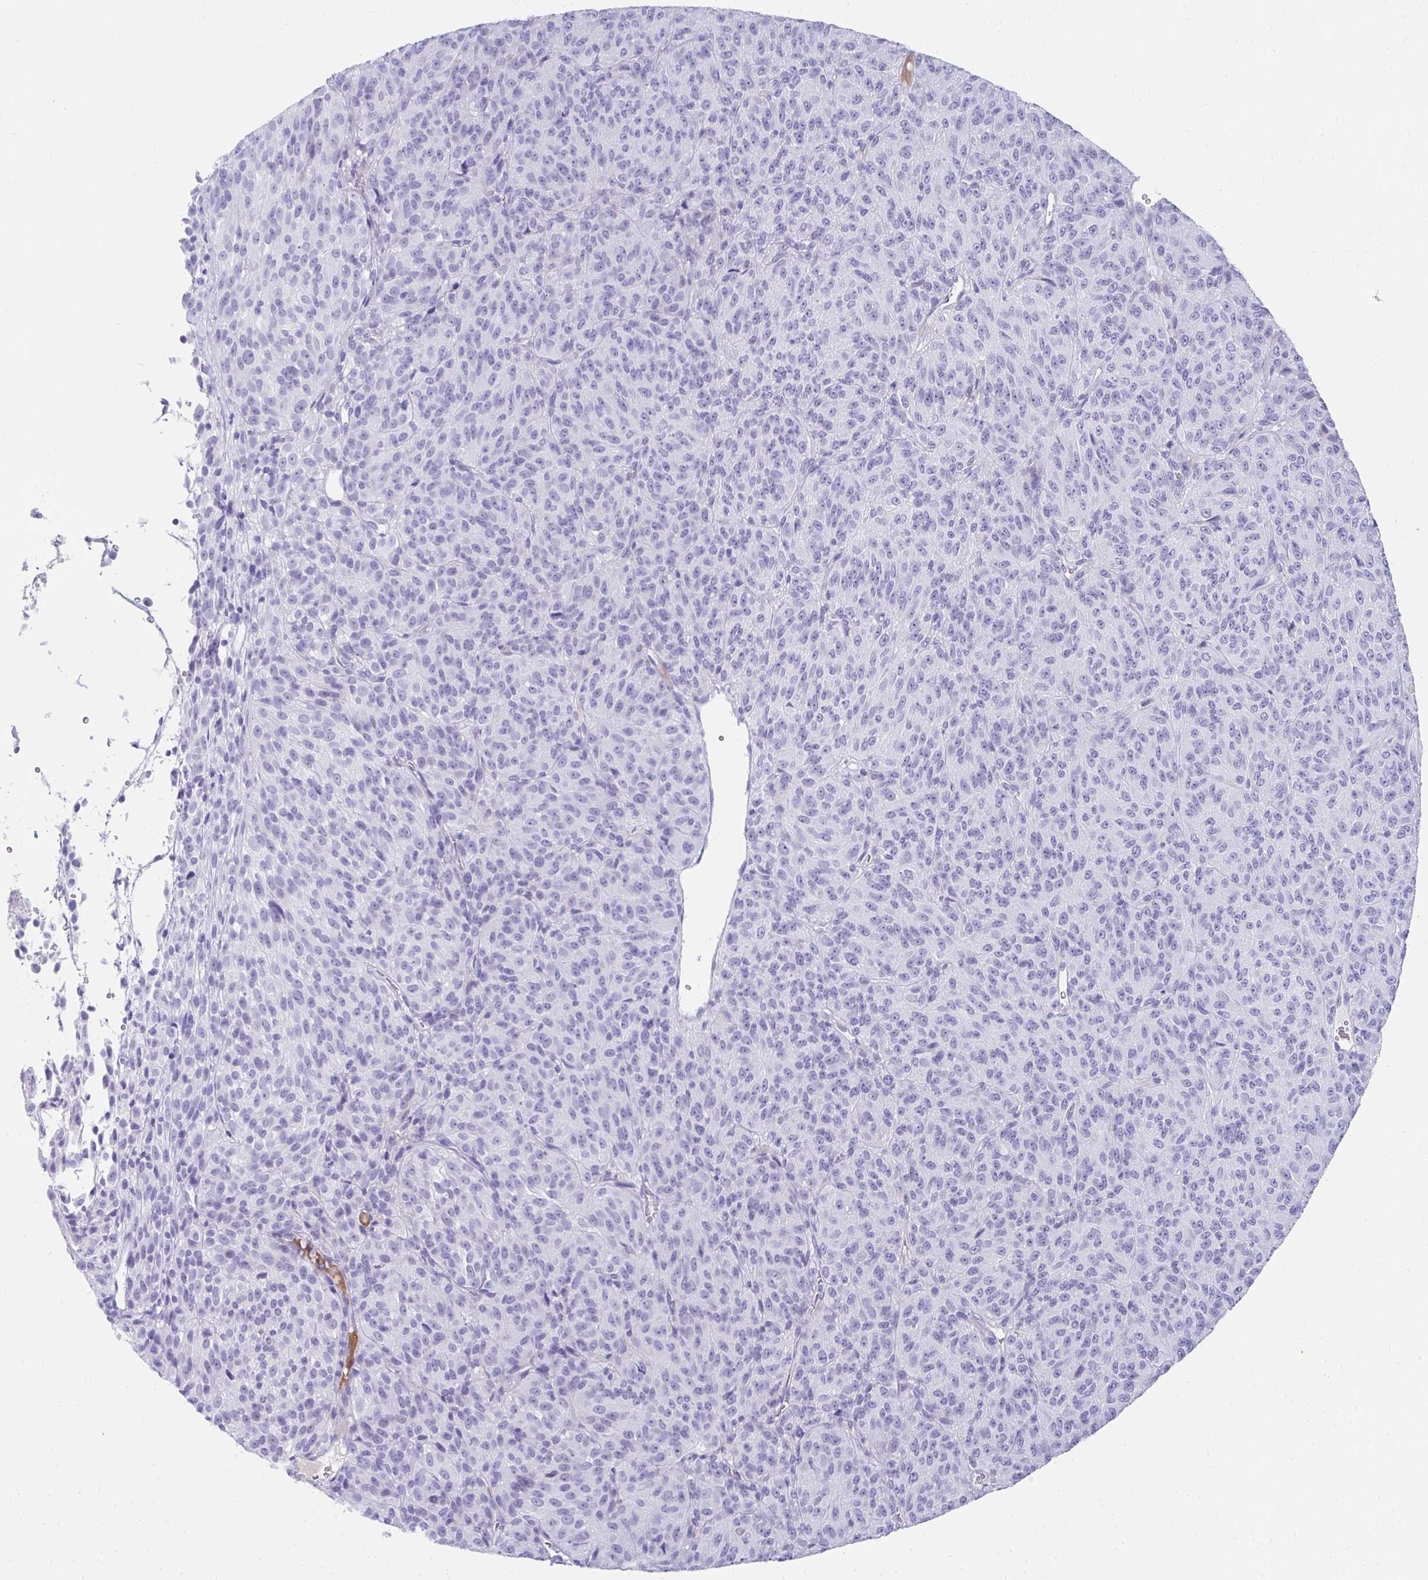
{"staining": {"intensity": "negative", "quantity": "none", "location": "none"}, "tissue": "melanoma", "cell_type": "Tumor cells", "image_type": "cancer", "snomed": [{"axis": "morphology", "description": "Malignant melanoma, Metastatic site"}, {"axis": "topography", "description": "Brain"}], "caption": "A photomicrograph of melanoma stained for a protein reveals no brown staining in tumor cells.", "gene": "TNNT1", "patient": {"sex": "female", "age": 56}}